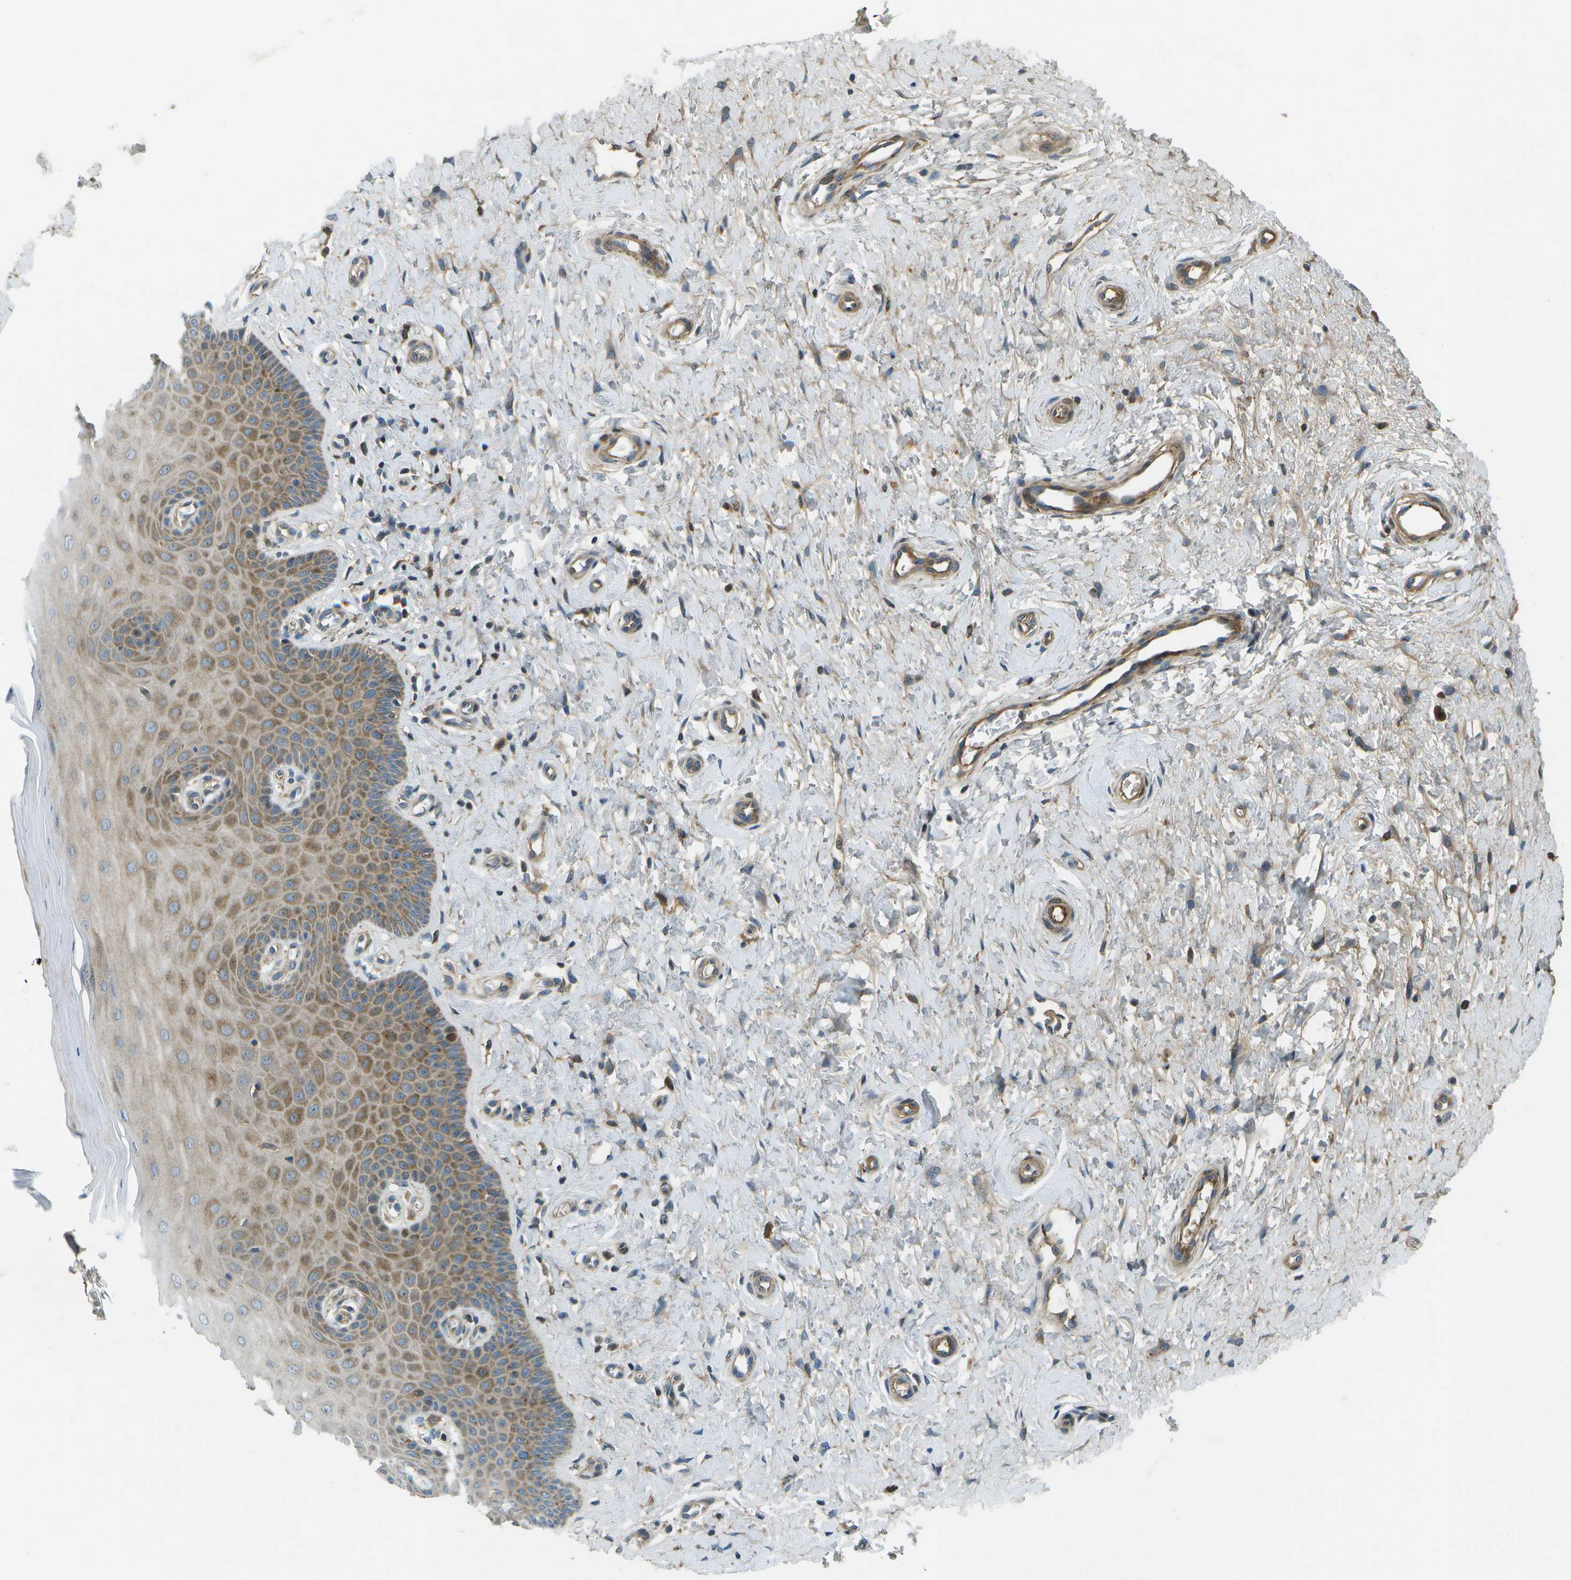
{"staining": {"intensity": "moderate", "quantity": "<25%", "location": "cytoplasmic/membranous,nuclear"}, "tissue": "cervix", "cell_type": "Glandular cells", "image_type": "normal", "snomed": [{"axis": "morphology", "description": "Normal tissue, NOS"}, {"axis": "topography", "description": "Cervix"}], "caption": "Immunohistochemical staining of benign human cervix exhibits moderate cytoplasmic/membranous,nuclear protein expression in about <25% of glandular cells. The staining was performed using DAB, with brown indicating positive protein expression. Nuclei are stained blue with hematoxylin.", "gene": "PXYLP1", "patient": {"sex": "female", "age": 55}}